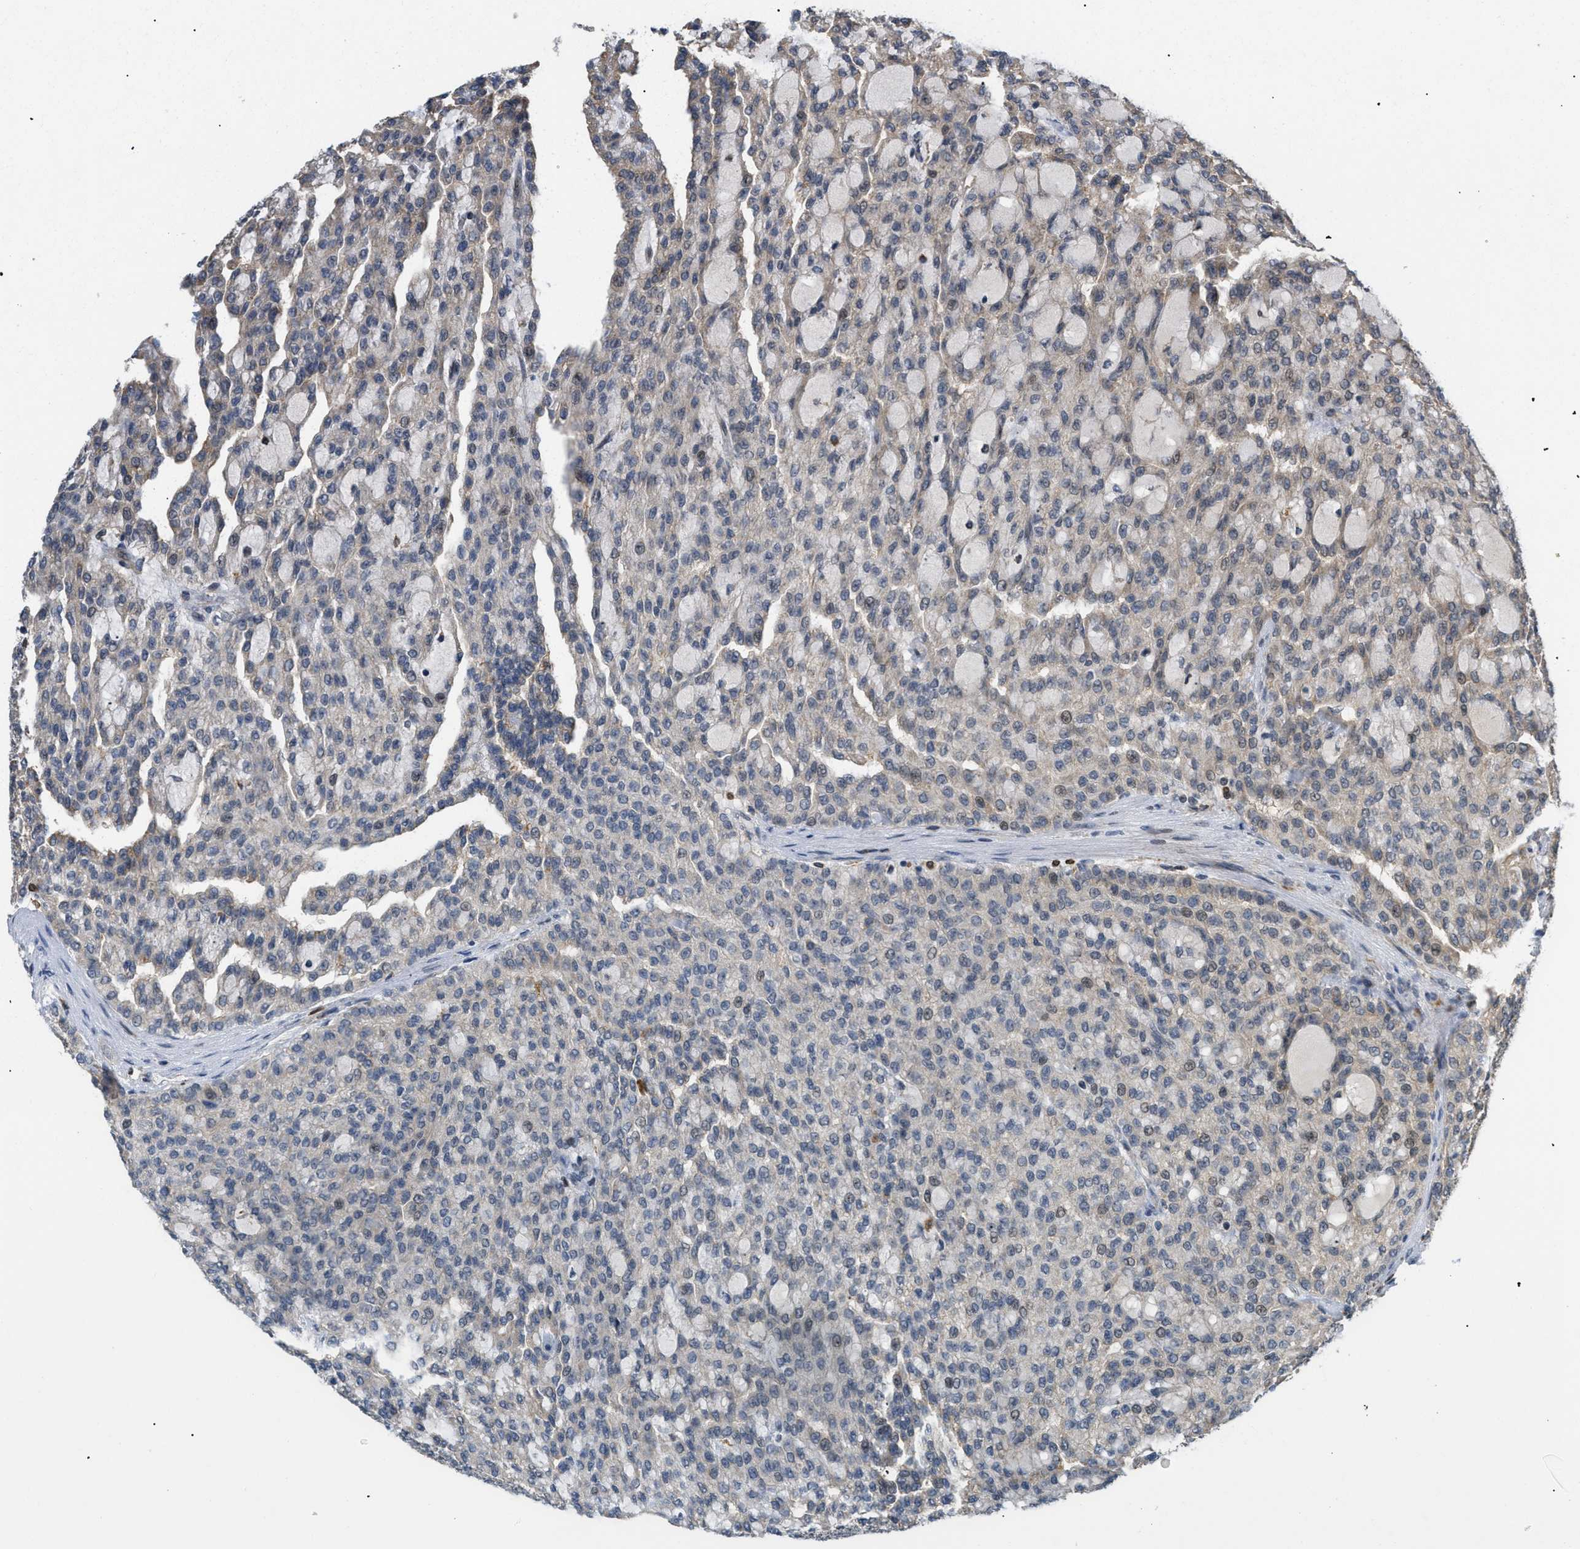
{"staining": {"intensity": "moderate", "quantity": "<25%", "location": "cytoplasmic/membranous"}, "tissue": "renal cancer", "cell_type": "Tumor cells", "image_type": "cancer", "snomed": [{"axis": "morphology", "description": "Adenocarcinoma, NOS"}, {"axis": "topography", "description": "Kidney"}], "caption": "This micrograph demonstrates adenocarcinoma (renal) stained with immunohistochemistry (IHC) to label a protein in brown. The cytoplasmic/membranous of tumor cells show moderate positivity for the protein. Nuclei are counter-stained blue.", "gene": "PDGFB", "patient": {"sex": "male", "age": 63}}